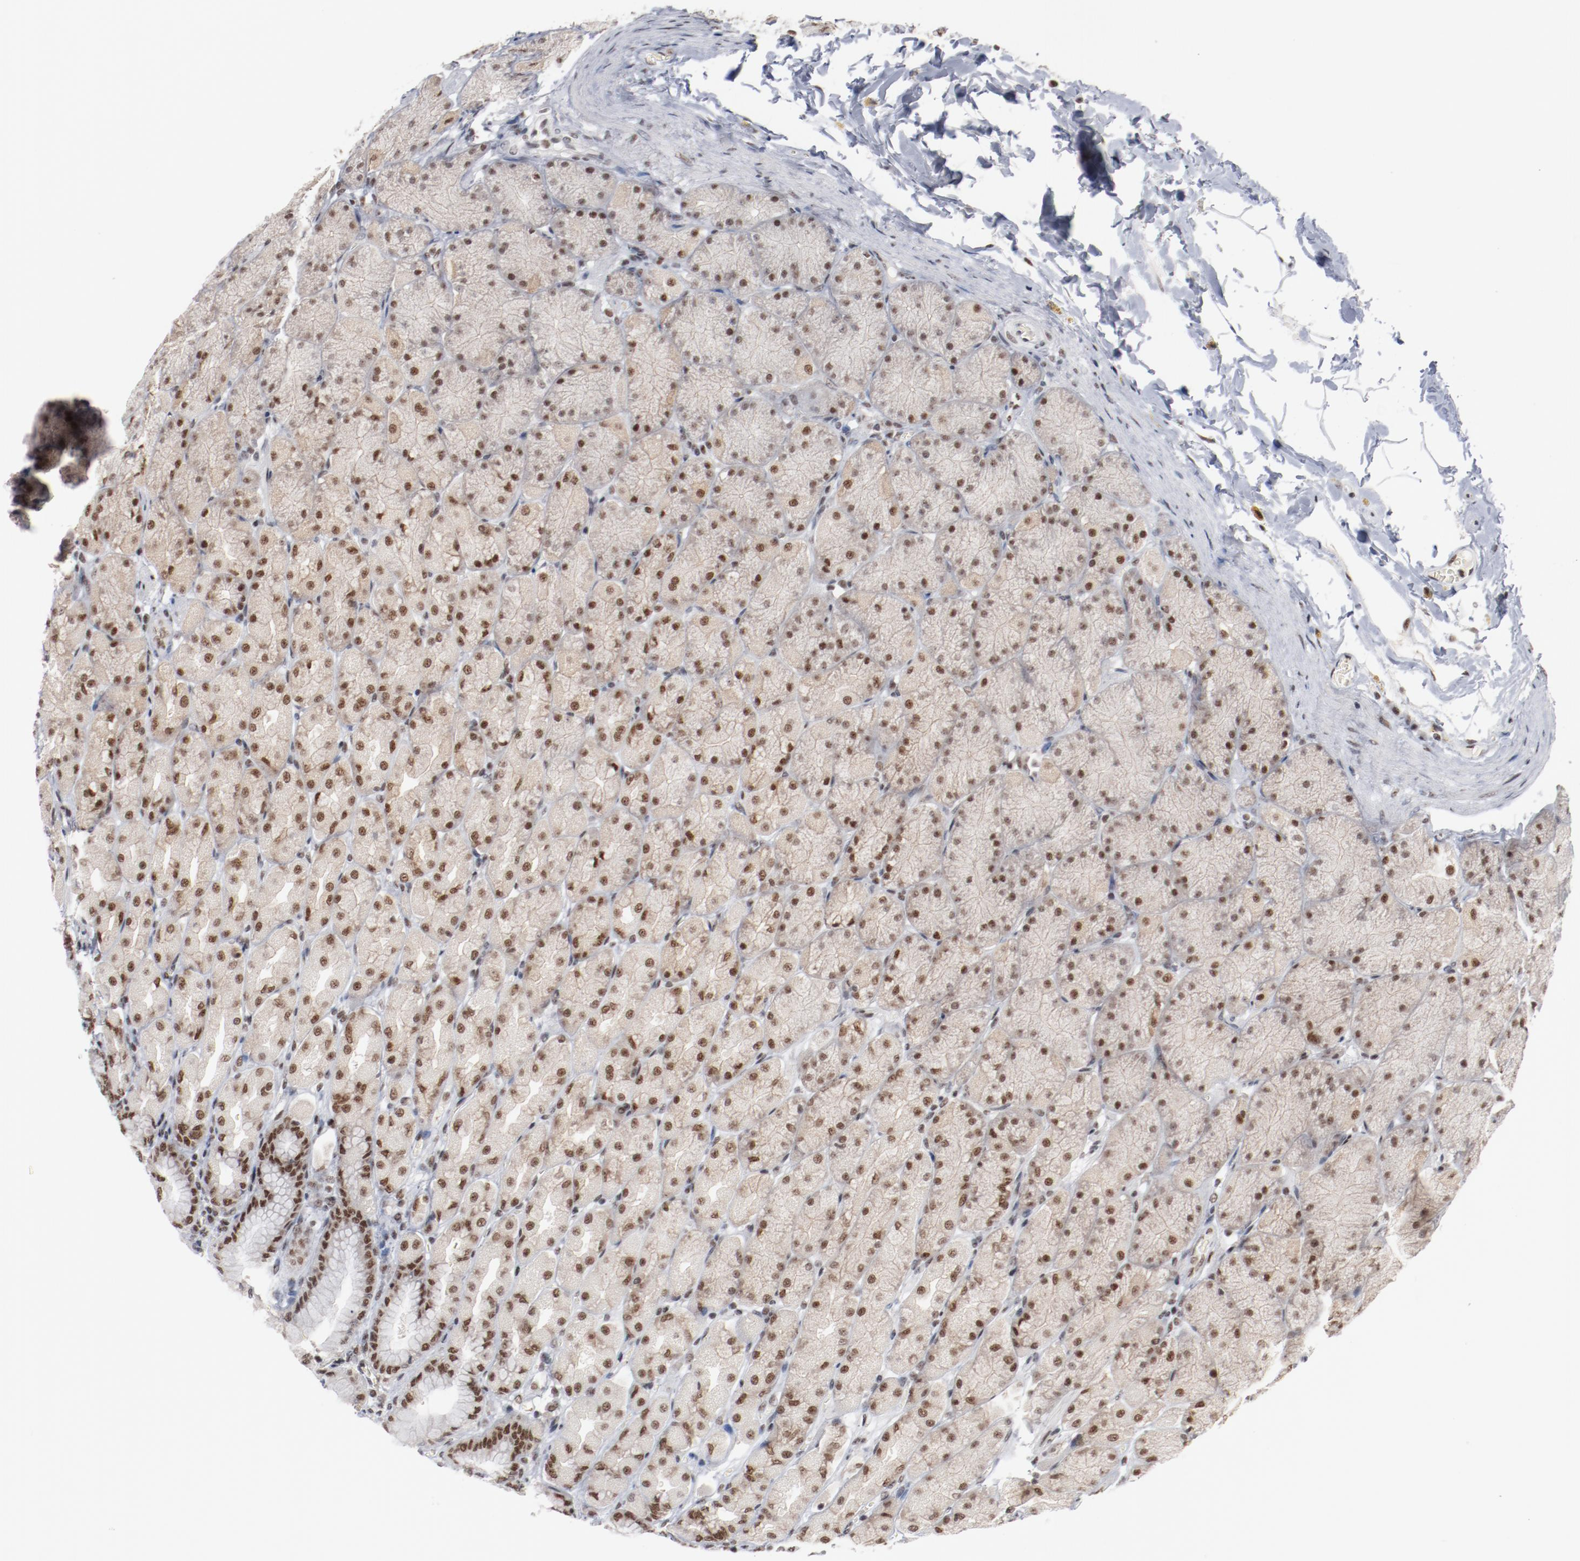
{"staining": {"intensity": "moderate", "quantity": ">75%", "location": "cytoplasmic/membranous,nuclear"}, "tissue": "stomach", "cell_type": "Glandular cells", "image_type": "normal", "snomed": [{"axis": "morphology", "description": "Normal tissue, NOS"}, {"axis": "topography", "description": "Stomach, upper"}], "caption": "Immunohistochemical staining of benign stomach displays >75% levels of moderate cytoplasmic/membranous,nuclear protein staining in approximately >75% of glandular cells.", "gene": "BUB3", "patient": {"sex": "female", "age": 56}}